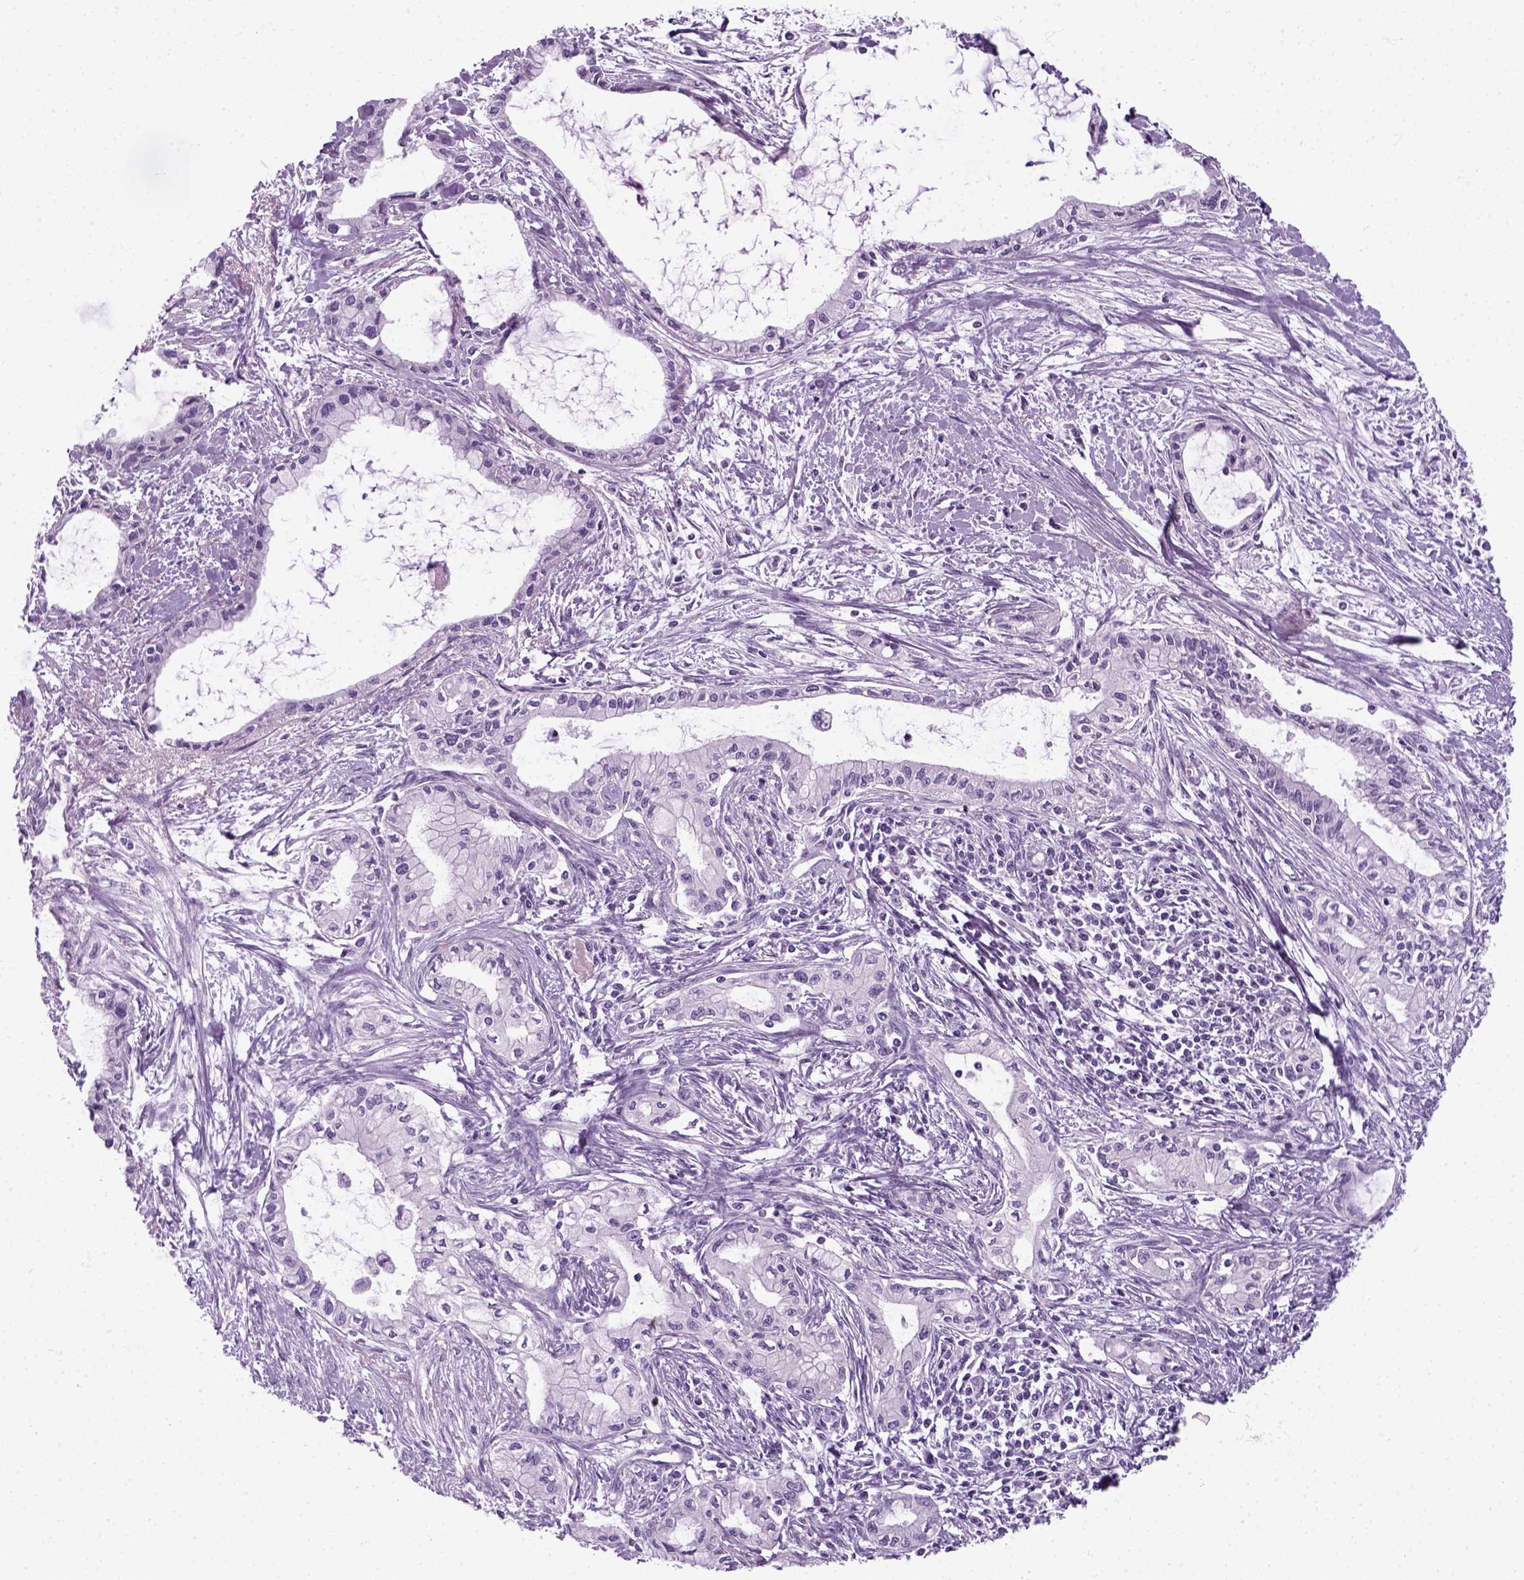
{"staining": {"intensity": "negative", "quantity": "none", "location": "none"}, "tissue": "pancreatic cancer", "cell_type": "Tumor cells", "image_type": "cancer", "snomed": [{"axis": "morphology", "description": "Adenocarcinoma, NOS"}, {"axis": "topography", "description": "Pancreas"}], "caption": "Immunohistochemical staining of pancreatic adenocarcinoma displays no significant expression in tumor cells.", "gene": "SLC12A5", "patient": {"sex": "male", "age": 48}}